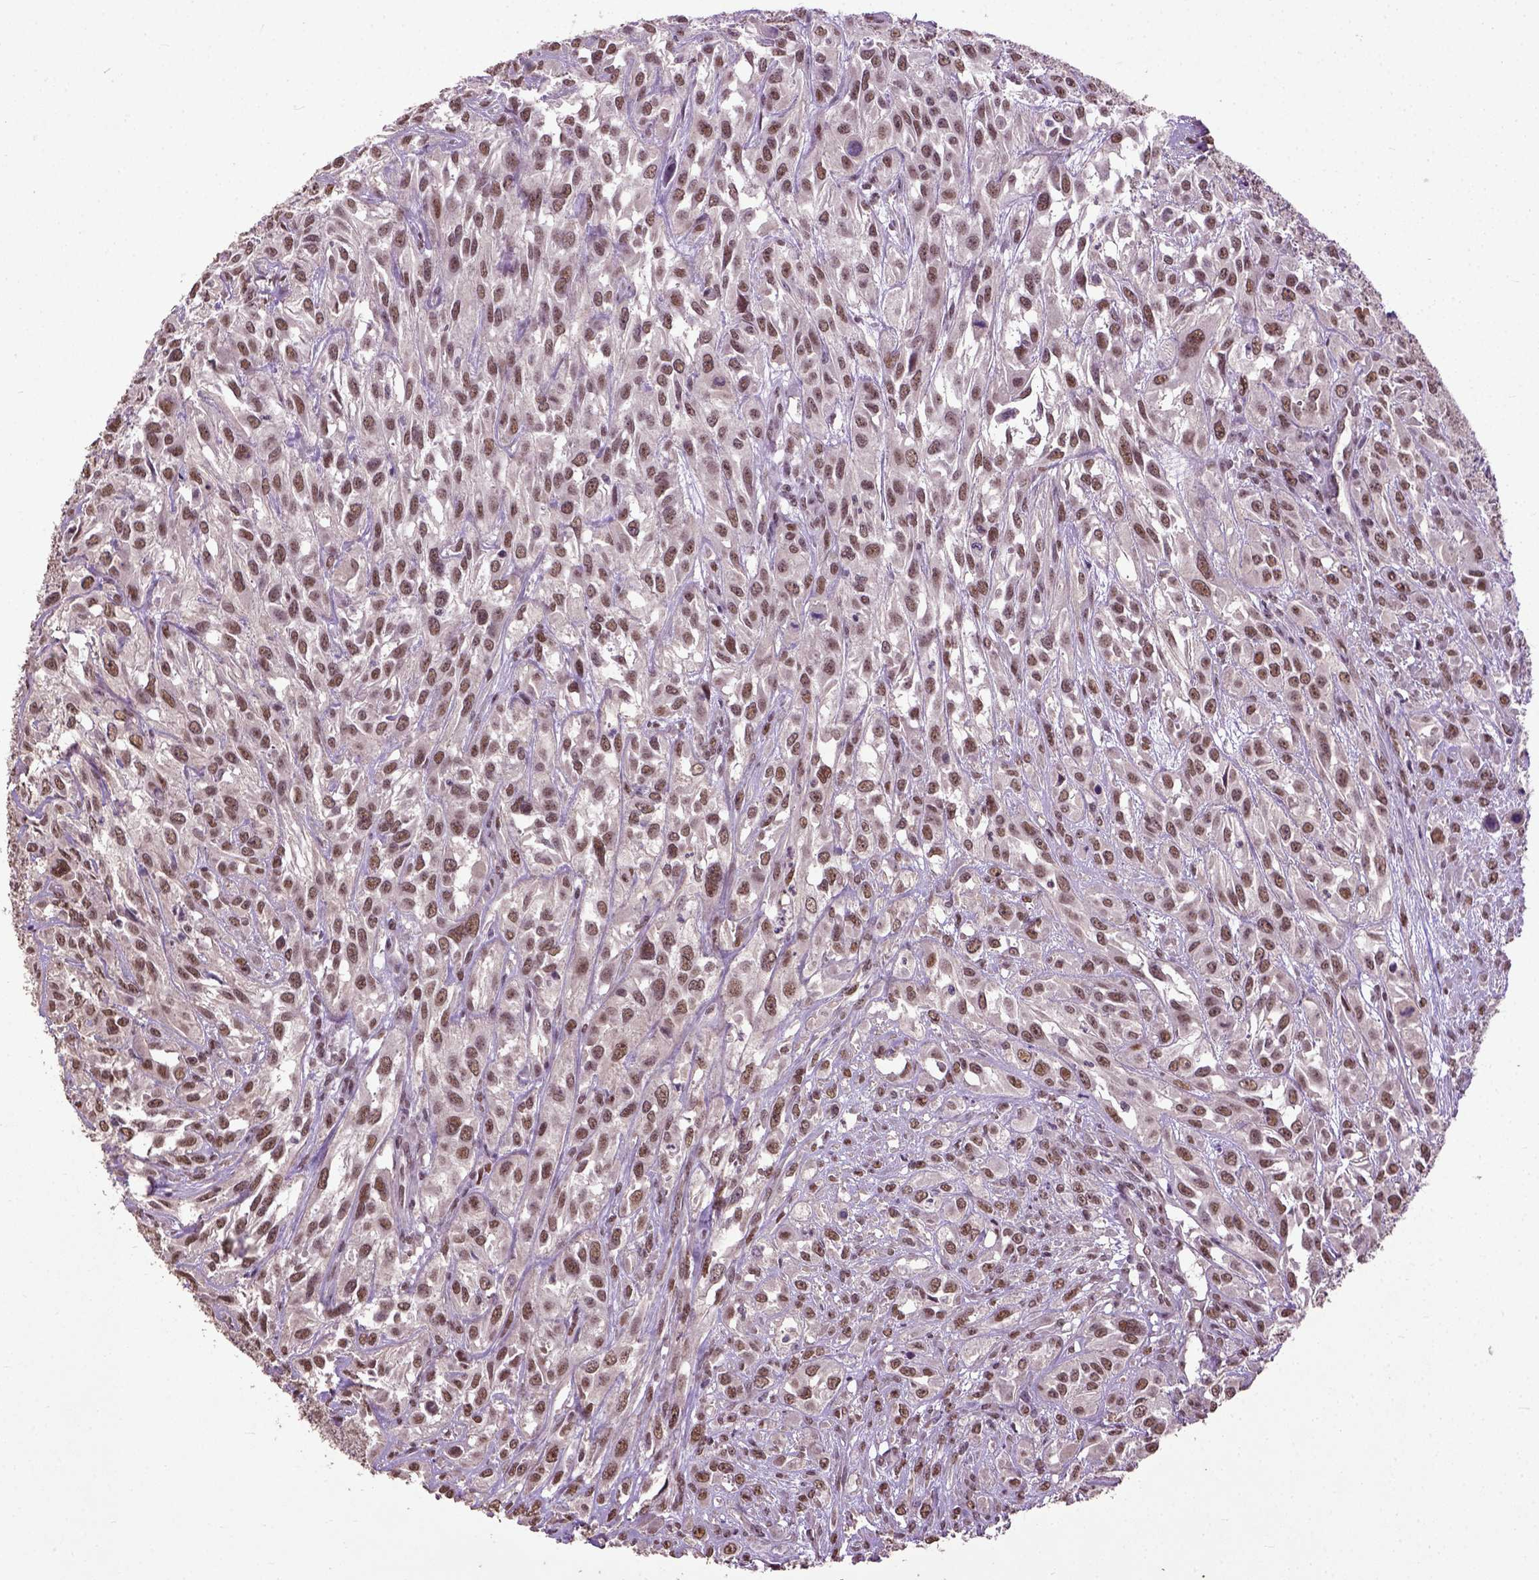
{"staining": {"intensity": "moderate", "quantity": ">75%", "location": "nuclear"}, "tissue": "urothelial cancer", "cell_type": "Tumor cells", "image_type": "cancer", "snomed": [{"axis": "morphology", "description": "Urothelial carcinoma, High grade"}, {"axis": "topography", "description": "Urinary bladder"}], "caption": "Immunohistochemistry (DAB) staining of human urothelial cancer displays moderate nuclear protein positivity in about >75% of tumor cells. The staining is performed using DAB (3,3'-diaminobenzidine) brown chromogen to label protein expression. The nuclei are counter-stained blue using hematoxylin.", "gene": "UBA3", "patient": {"sex": "male", "age": 67}}